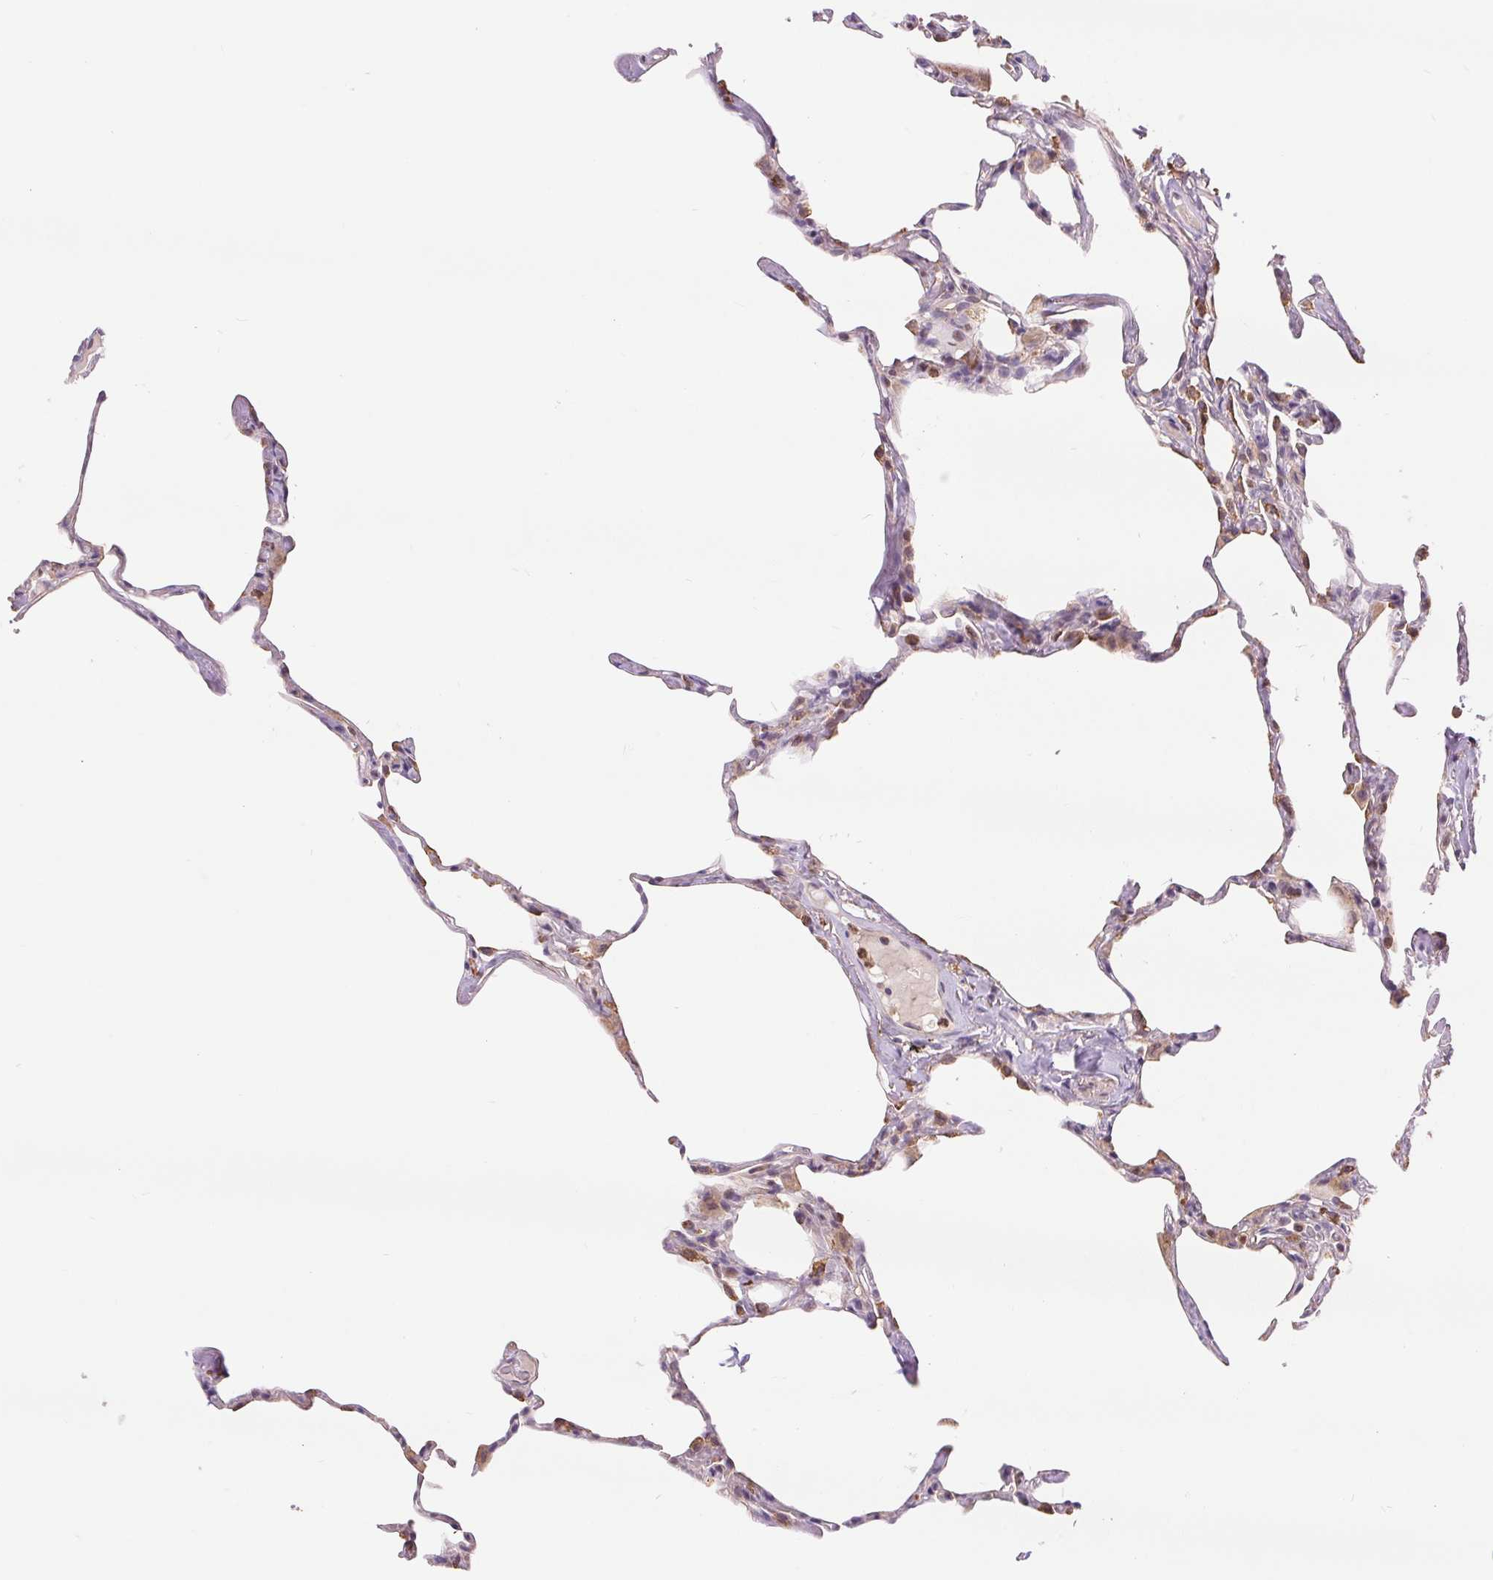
{"staining": {"intensity": "moderate", "quantity": "25%-75%", "location": "nuclear"}, "tissue": "lung", "cell_type": "Alveolar cells", "image_type": "normal", "snomed": [{"axis": "morphology", "description": "Normal tissue, NOS"}, {"axis": "topography", "description": "Lung"}], "caption": "A brown stain shows moderate nuclear positivity of a protein in alveolar cells of benign lung.", "gene": "RANBP3L", "patient": {"sex": "male", "age": 65}}